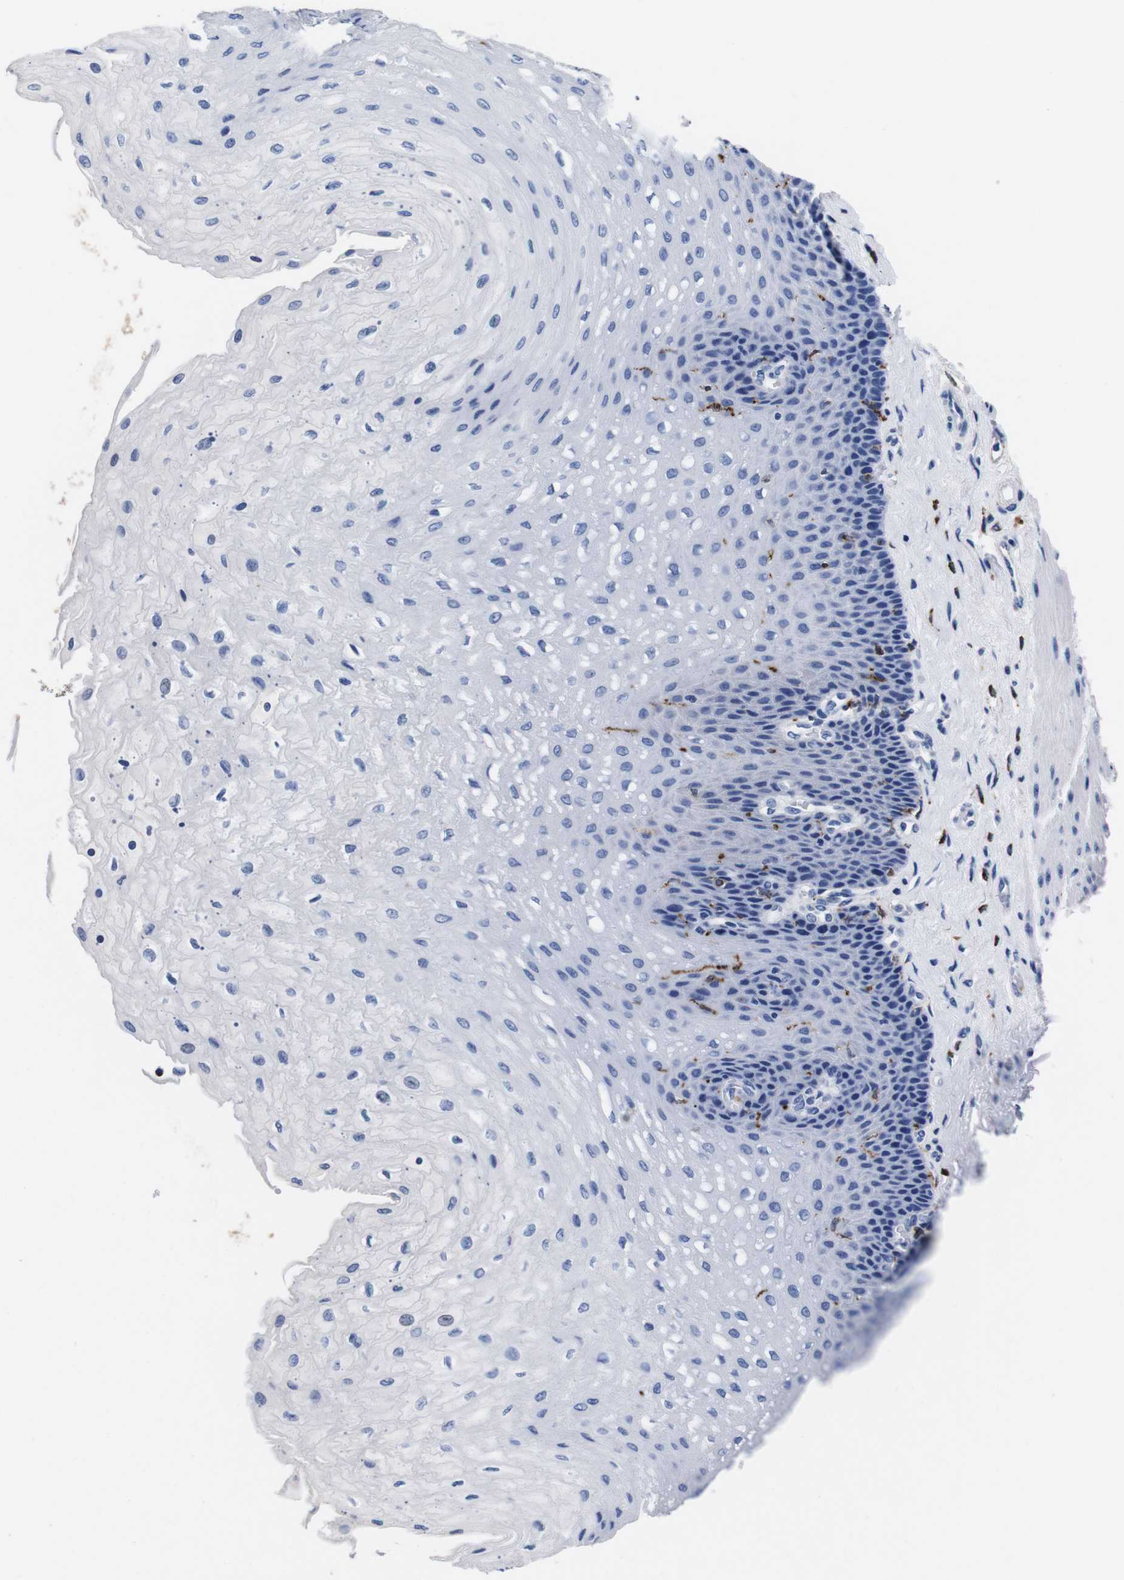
{"staining": {"intensity": "negative", "quantity": "none", "location": "none"}, "tissue": "esophagus", "cell_type": "Squamous epithelial cells", "image_type": "normal", "snomed": [{"axis": "morphology", "description": "Normal tissue, NOS"}, {"axis": "topography", "description": "Esophagus"}], "caption": "The histopathology image shows no staining of squamous epithelial cells in unremarkable esophagus. (DAB immunohistochemistry with hematoxylin counter stain).", "gene": "ENSG00000248993", "patient": {"sex": "female", "age": 72}}